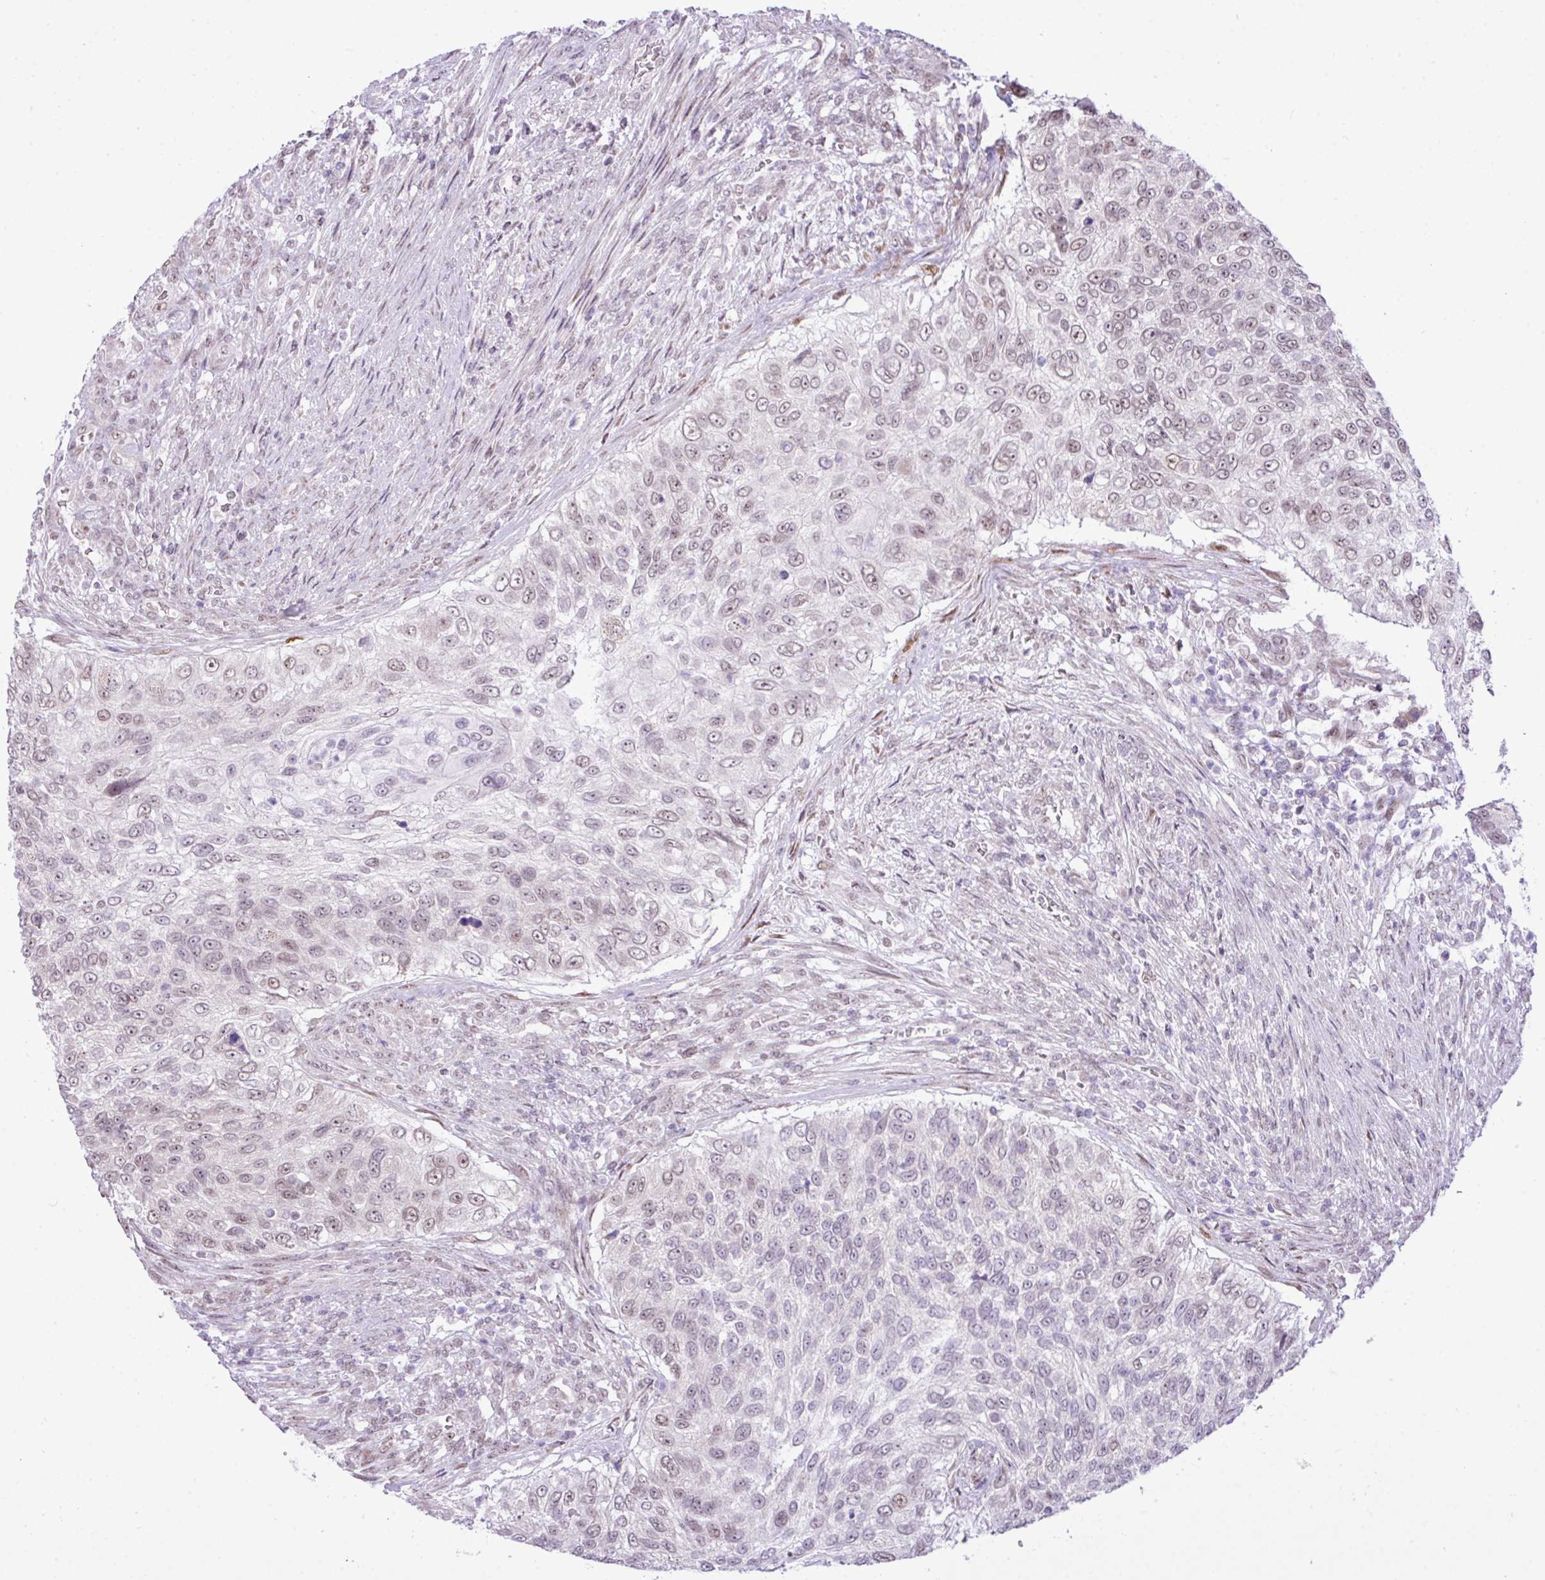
{"staining": {"intensity": "weak", "quantity": "<25%", "location": "nuclear"}, "tissue": "urothelial cancer", "cell_type": "Tumor cells", "image_type": "cancer", "snomed": [{"axis": "morphology", "description": "Urothelial carcinoma, High grade"}, {"axis": "topography", "description": "Urinary bladder"}], "caption": "Tumor cells show no significant protein expression in high-grade urothelial carcinoma.", "gene": "ELOA2", "patient": {"sex": "female", "age": 60}}